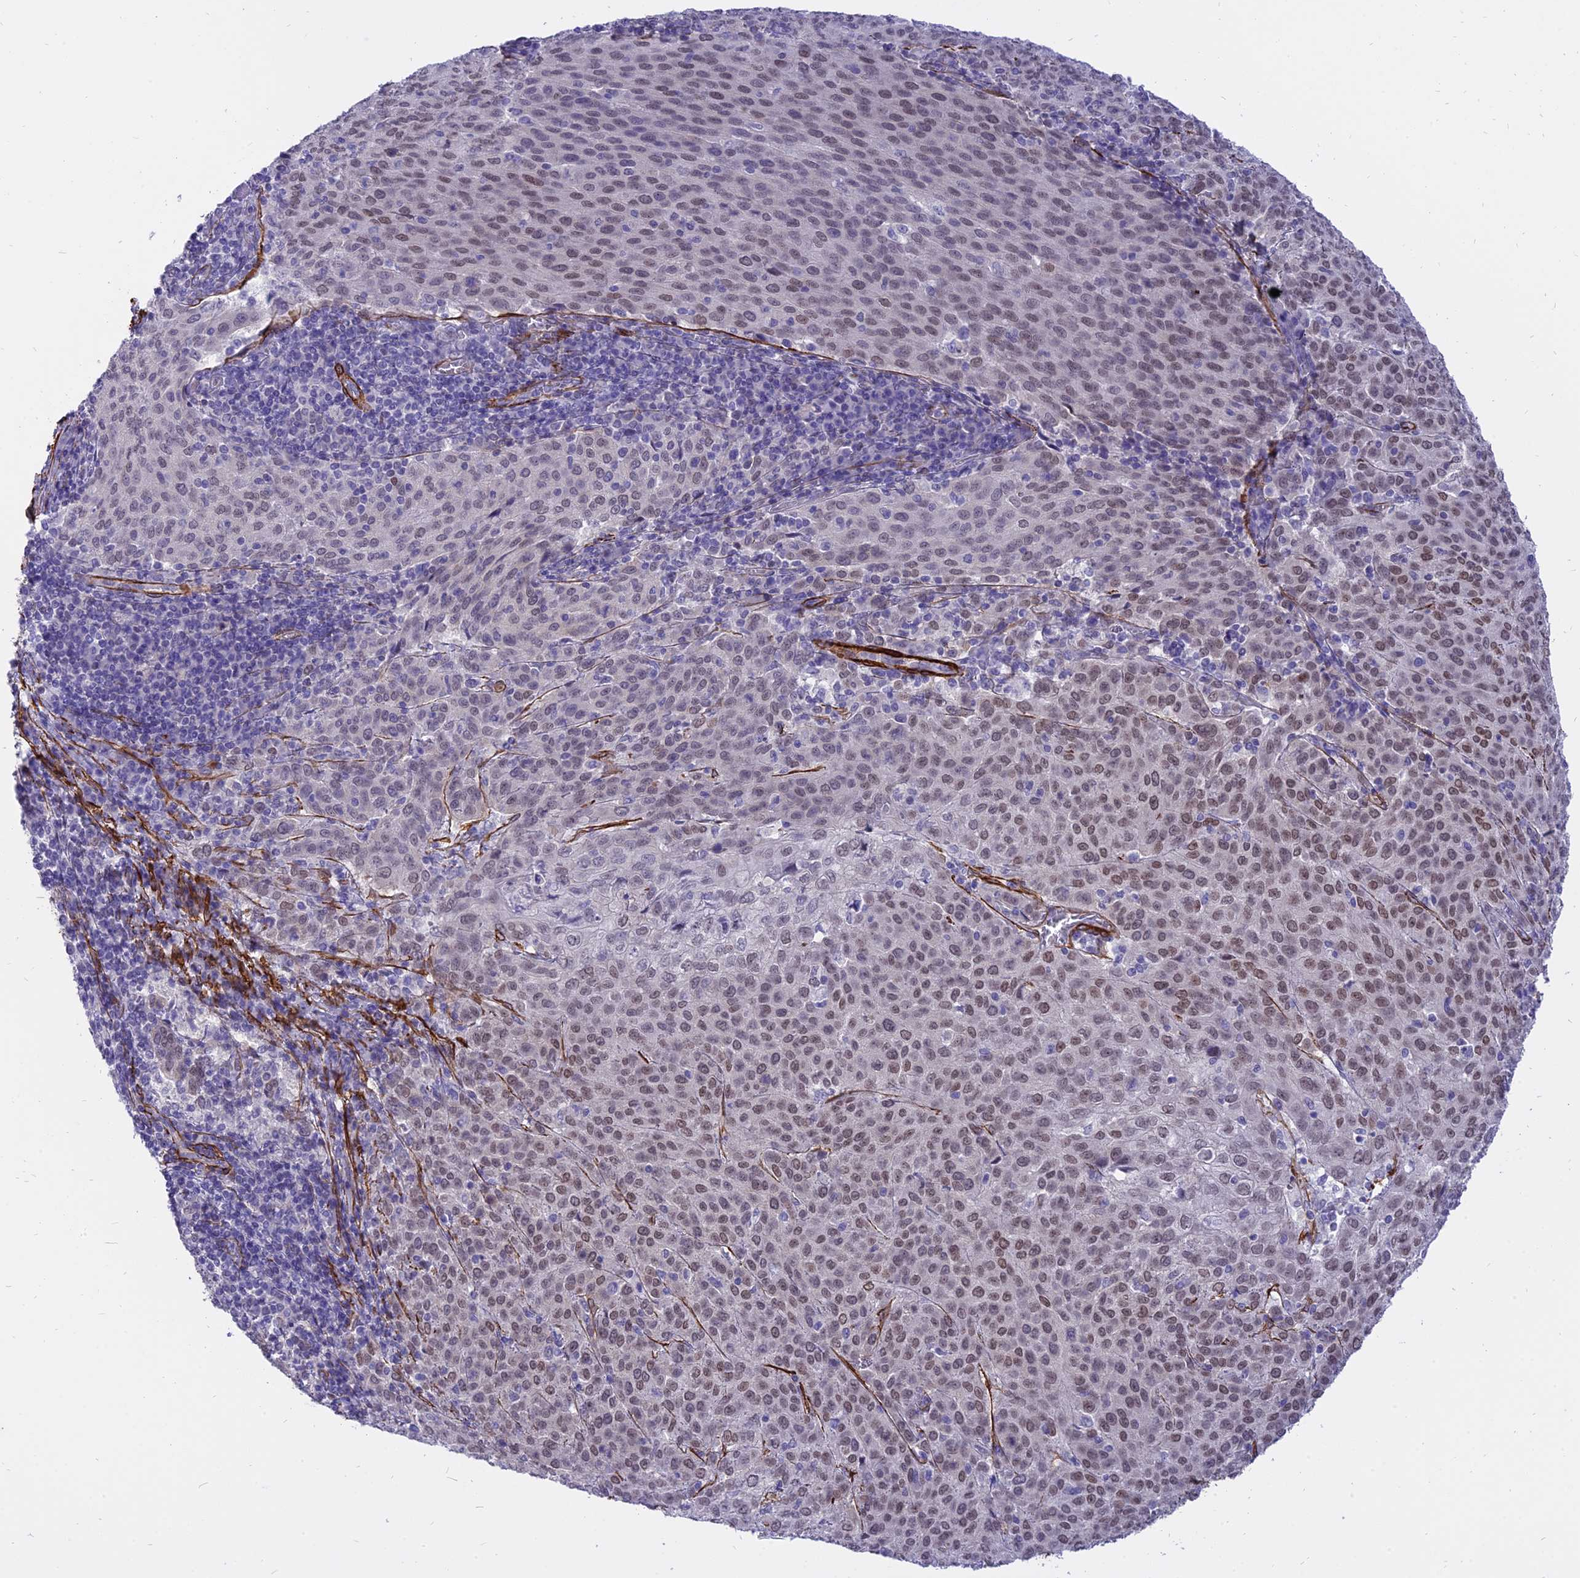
{"staining": {"intensity": "weak", "quantity": "25%-75%", "location": "nuclear"}, "tissue": "cervical cancer", "cell_type": "Tumor cells", "image_type": "cancer", "snomed": [{"axis": "morphology", "description": "Squamous cell carcinoma, NOS"}, {"axis": "topography", "description": "Cervix"}], "caption": "Human cervical cancer stained with a brown dye shows weak nuclear positive expression in about 25%-75% of tumor cells.", "gene": "CENPV", "patient": {"sex": "female", "age": 46}}